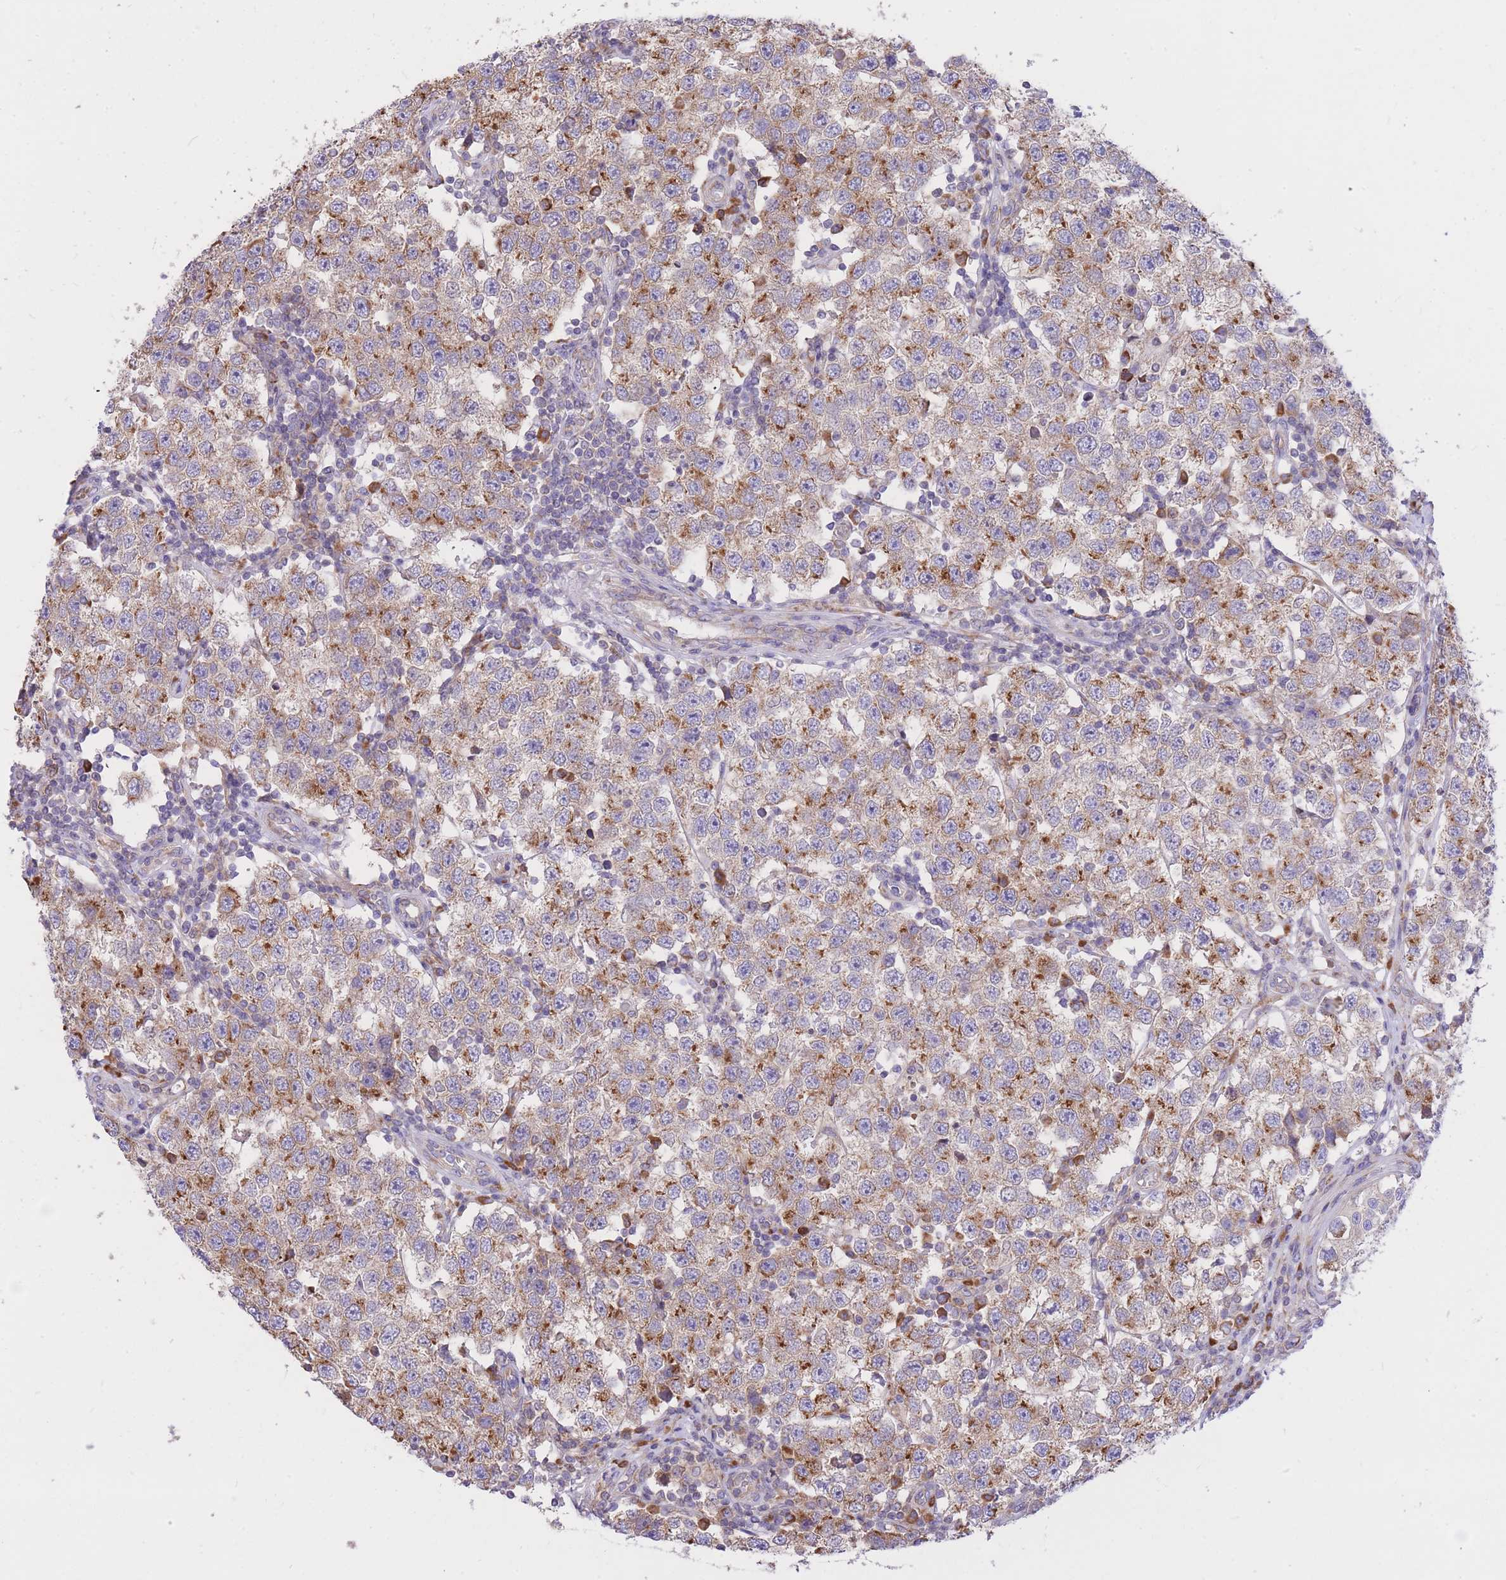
{"staining": {"intensity": "moderate", "quantity": "25%-75%", "location": "cytoplasmic/membranous"}, "tissue": "testis cancer", "cell_type": "Tumor cells", "image_type": "cancer", "snomed": [{"axis": "morphology", "description": "Seminoma, NOS"}, {"axis": "topography", "description": "Testis"}], "caption": "Human testis cancer stained with a protein marker exhibits moderate staining in tumor cells.", "gene": "GBP7", "patient": {"sex": "male", "age": 34}}